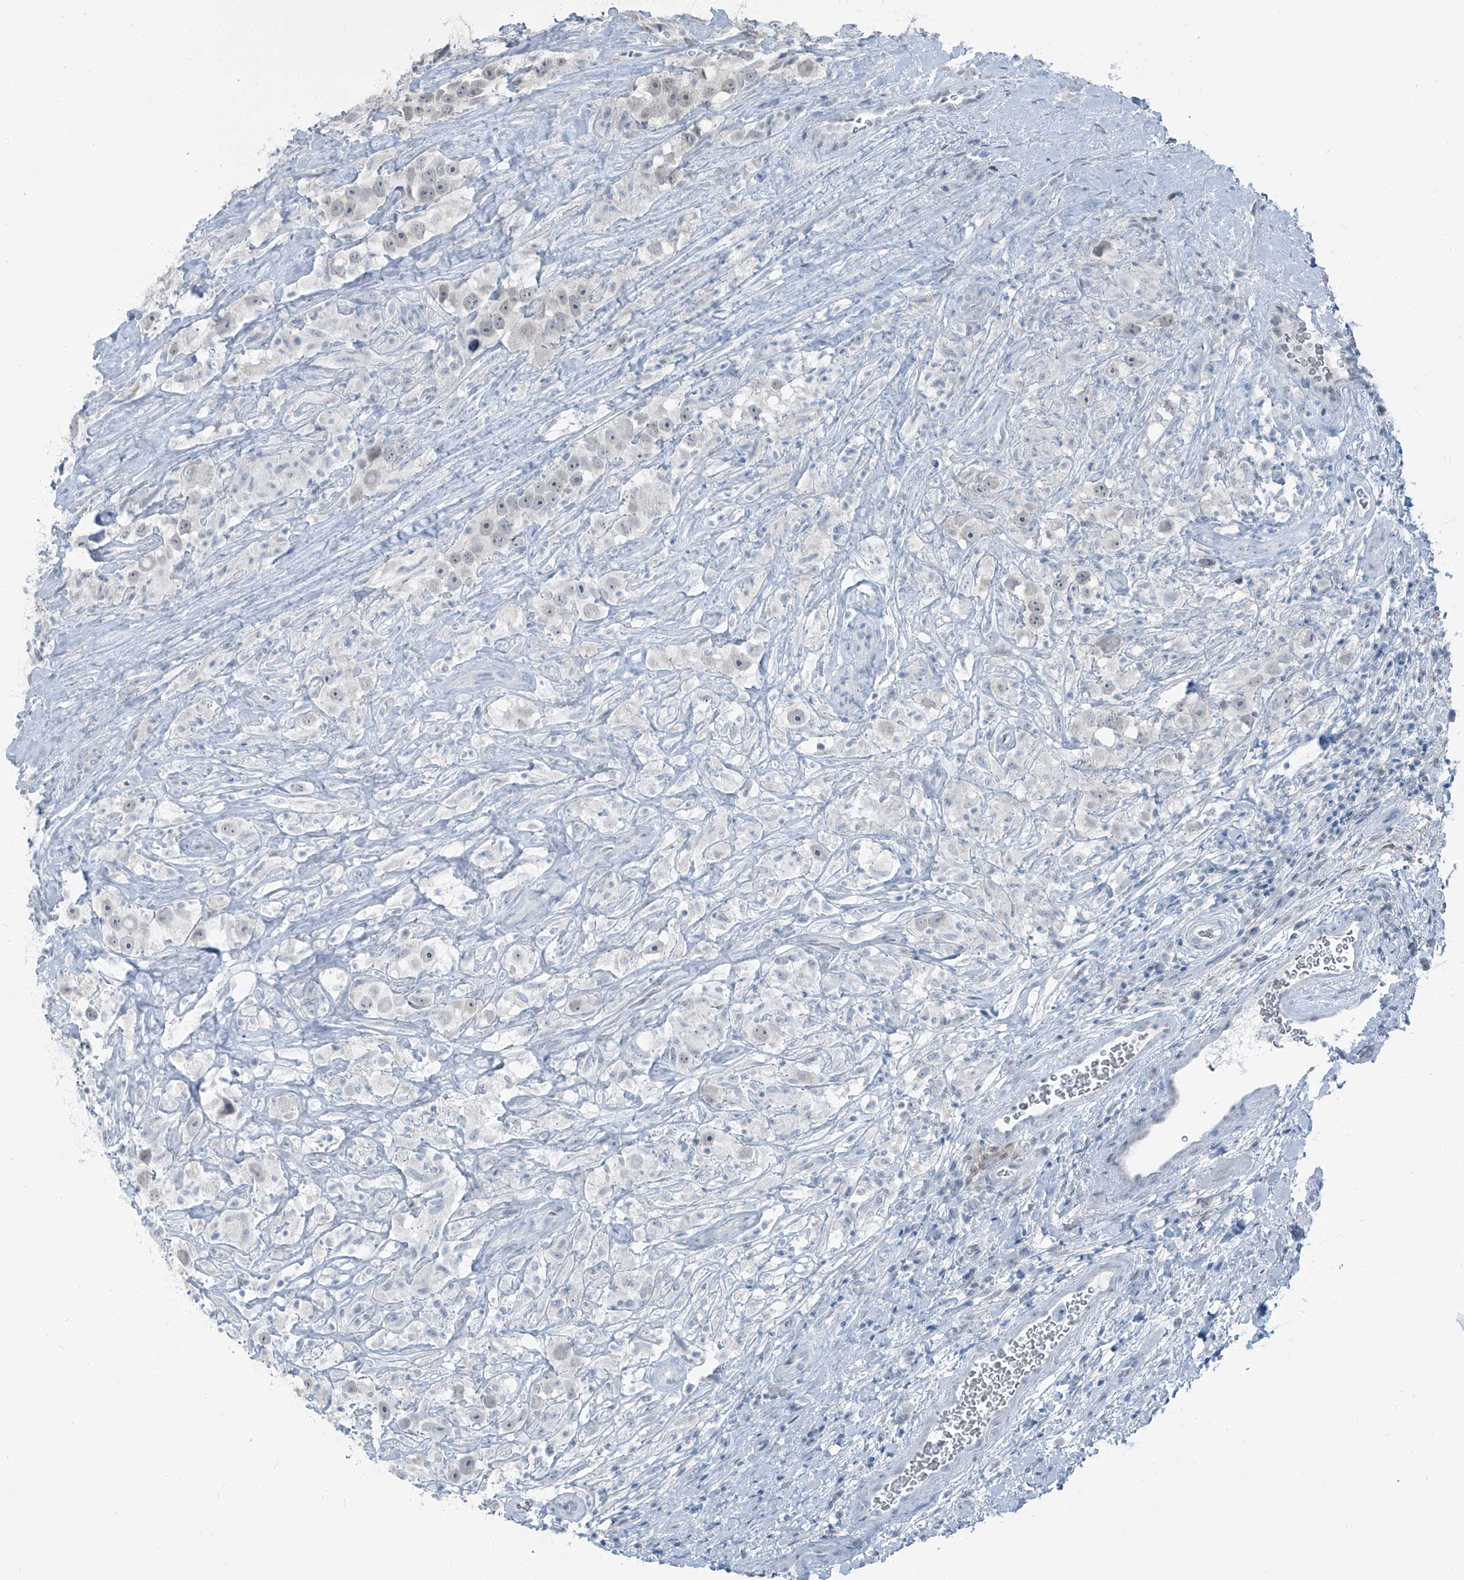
{"staining": {"intensity": "negative", "quantity": "none", "location": "none"}, "tissue": "testis cancer", "cell_type": "Tumor cells", "image_type": "cancer", "snomed": [{"axis": "morphology", "description": "Seminoma, NOS"}, {"axis": "topography", "description": "Testis"}], "caption": "This is an immunohistochemistry histopathology image of human testis seminoma. There is no positivity in tumor cells.", "gene": "RGN", "patient": {"sex": "male", "age": 49}}